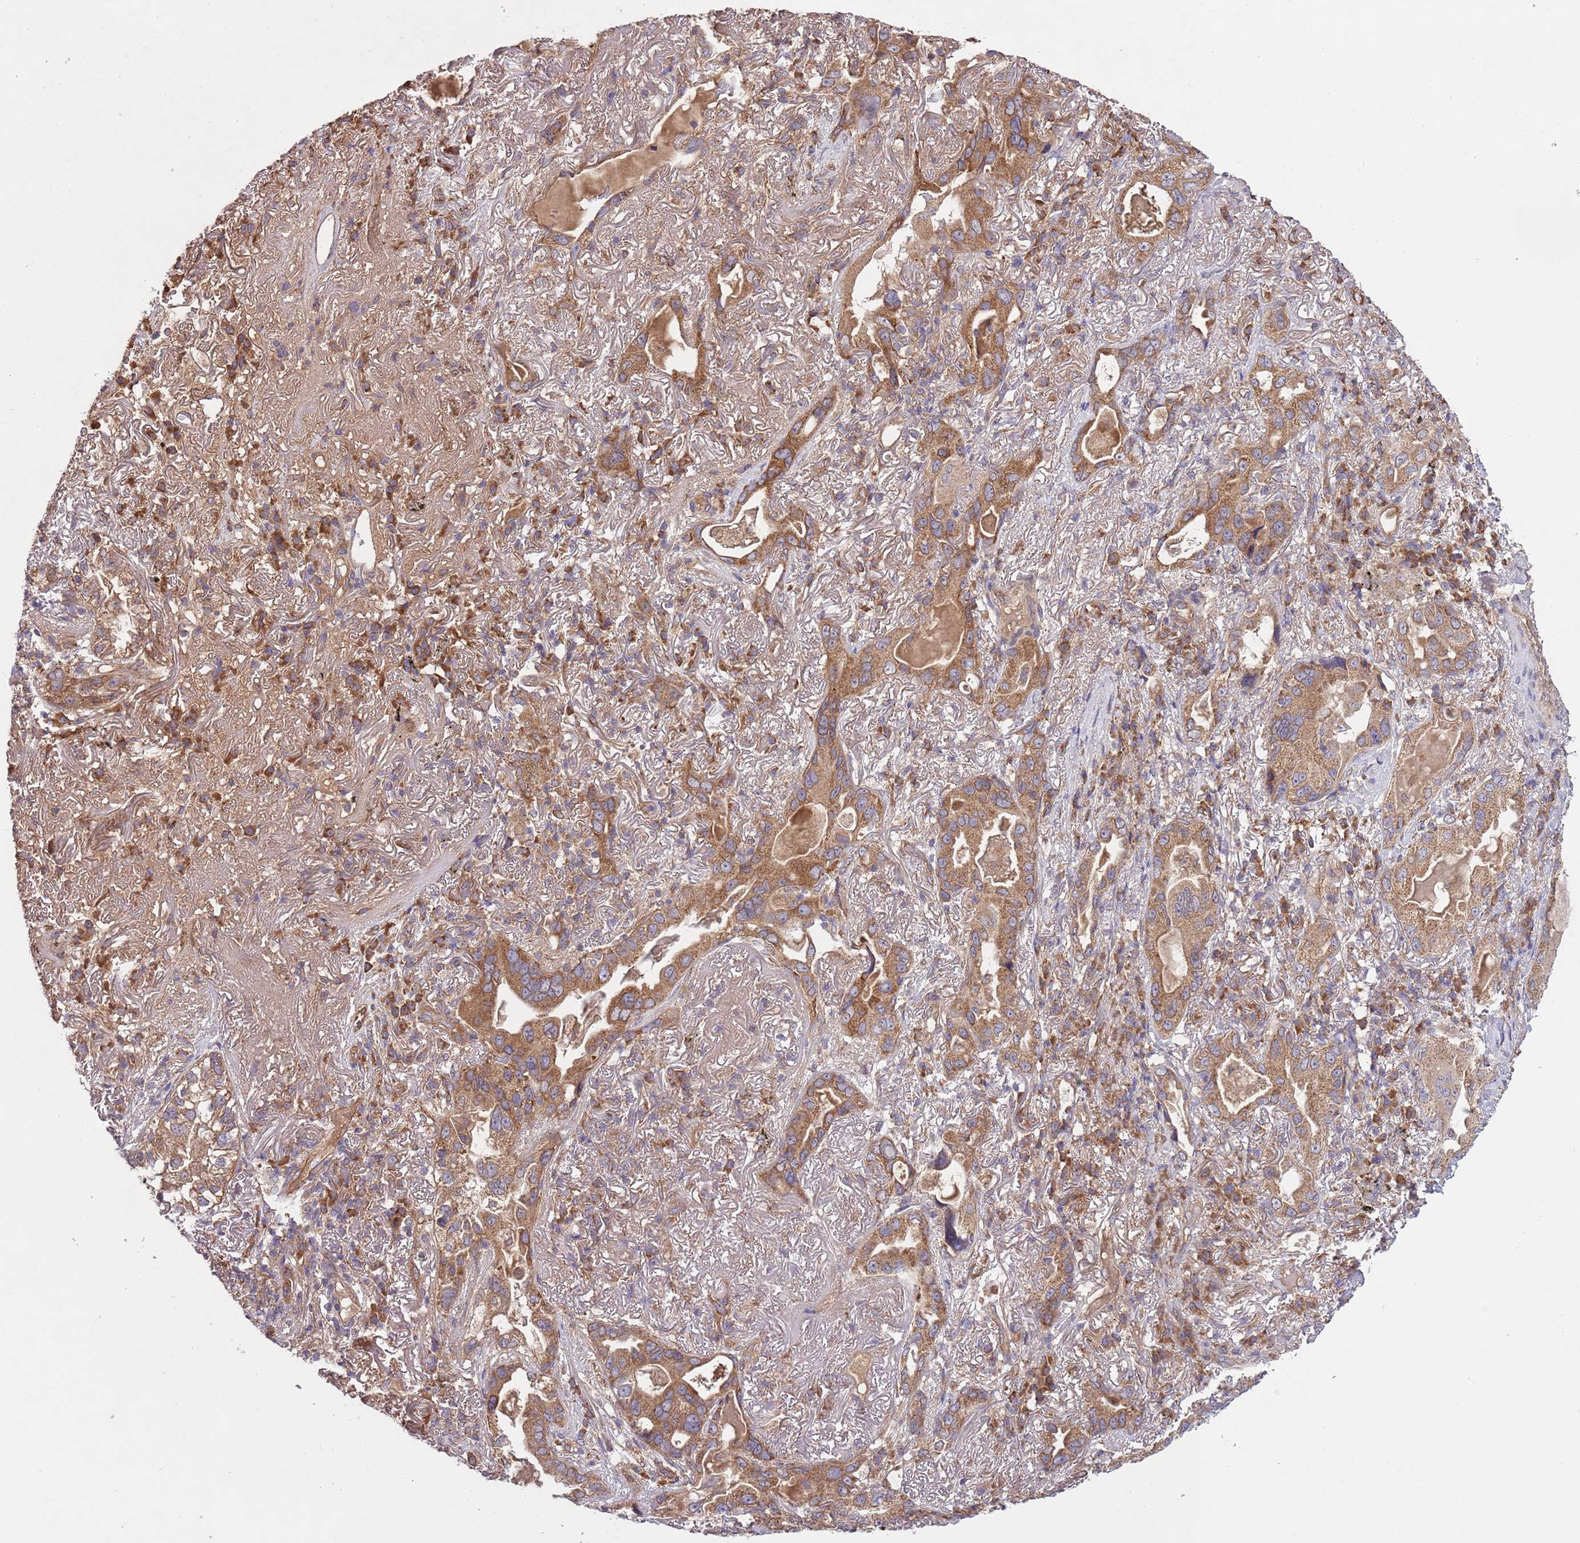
{"staining": {"intensity": "moderate", "quantity": ">75%", "location": "cytoplasmic/membranous"}, "tissue": "lung cancer", "cell_type": "Tumor cells", "image_type": "cancer", "snomed": [{"axis": "morphology", "description": "Adenocarcinoma, NOS"}, {"axis": "topography", "description": "Lung"}], "caption": "Immunohistochemistry (IHC) micrograph of human lung adenocarcinoma stained for a protein (brown), which demonstrates medium levels of moderate cytoplasmic/membranous positivity in approximately >75% of tumor cells.", "gene": "MFNG", "patient": {"sex": "female", "age": 69}}